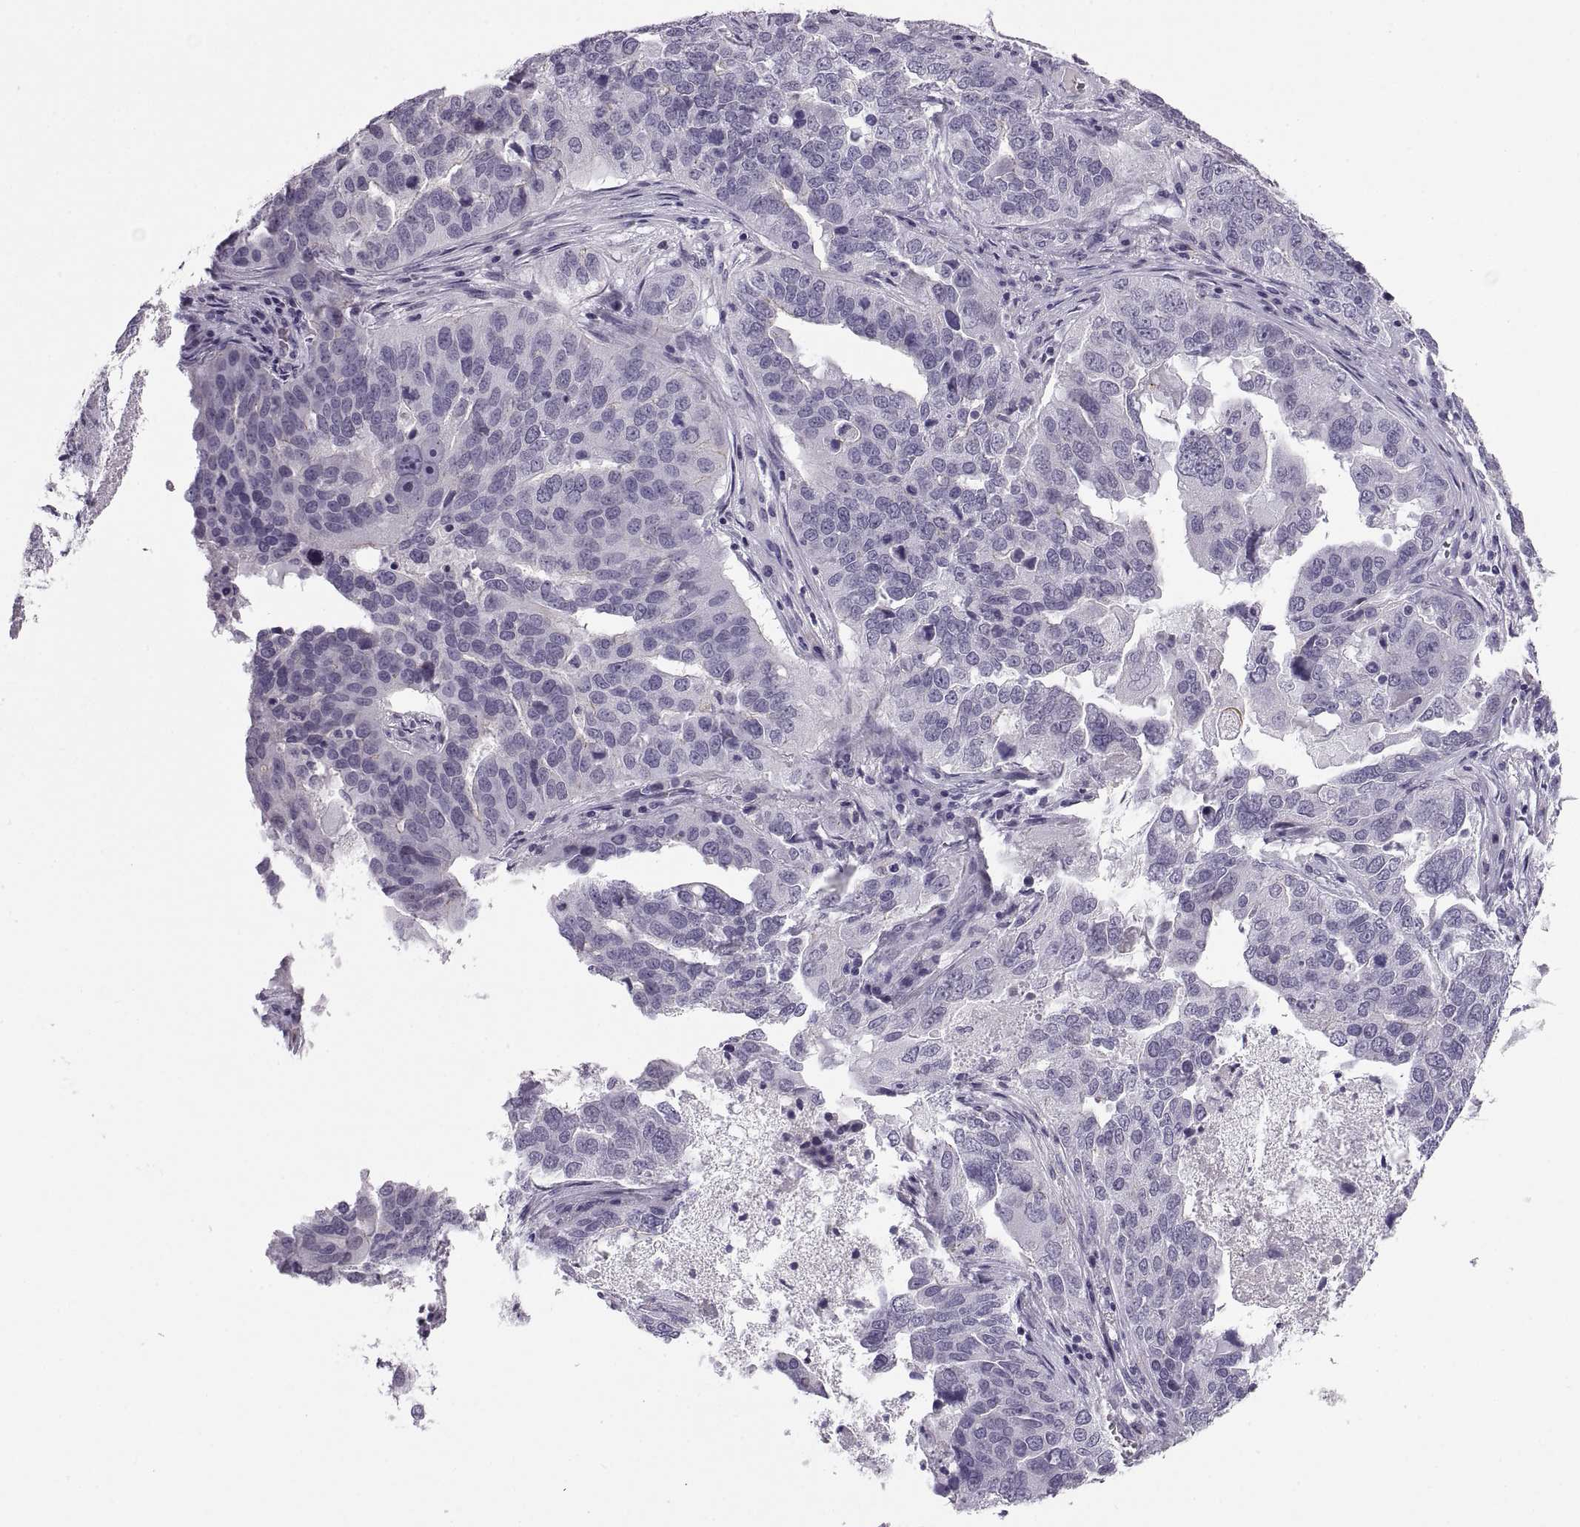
{"staining": {"intensity": "negative", "quantity": "none", "location": "none"}, "tissue": "ovarian cancer", "cell_type": "Tumor cells", "image_type": "cancer", "snomed": [{"axis": "morphology", "description": "Carcinoma, endometroid"}, {"axis": "topography", "description": "Soft tissue"}, {"axis": "topography", "description": "Ovary"}], "caption": "IHC photomicrograph of endometroid carcinoma (ovarian) stained for a protein (brown), which exhibits no staining in tumor cells.", "gene": "QRICH2", "patient": {"sex": "female", "age": 52}}